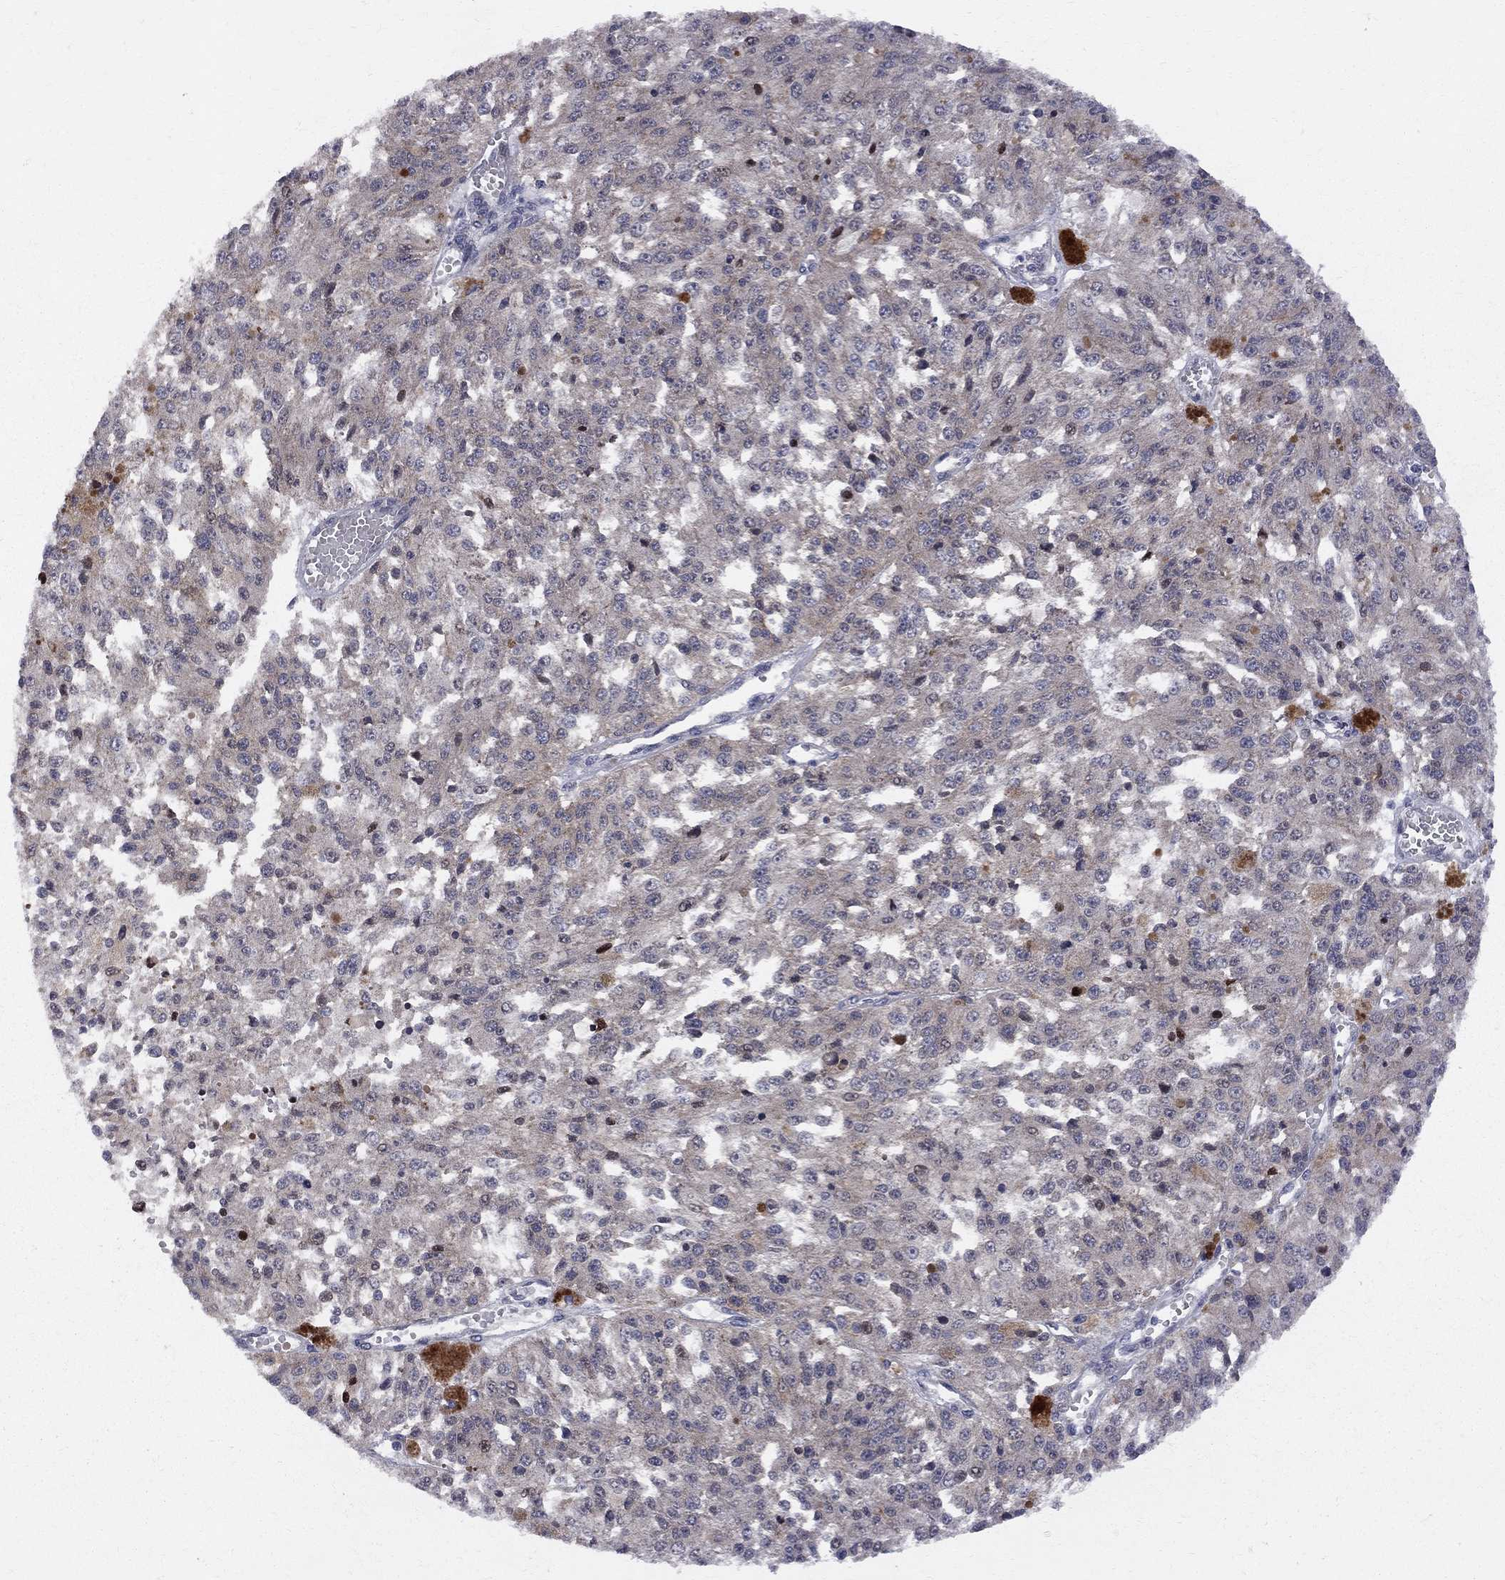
{"staining": {"intensity": "weak", "quantity": ">75%", "location": "cytoplasmic/membranous"}, "tissue": "melanoma", "cell_type": "Tumor cells", "image_type": "cancer", "snomed": [{"axis": "morphology", "description": "Malignant melanoma, Metastatic site"}, {"axis": "topography", "description": "Lymph node"}], "caption": "Immunohistochemical staining of malignant melanoma (metastatic site) displays low levels of weak cytoplasmic/membranous staining in about >75% of tumor cells.", "gene": "CNOT11", "patient": {"sex": "female", "age": 64}}